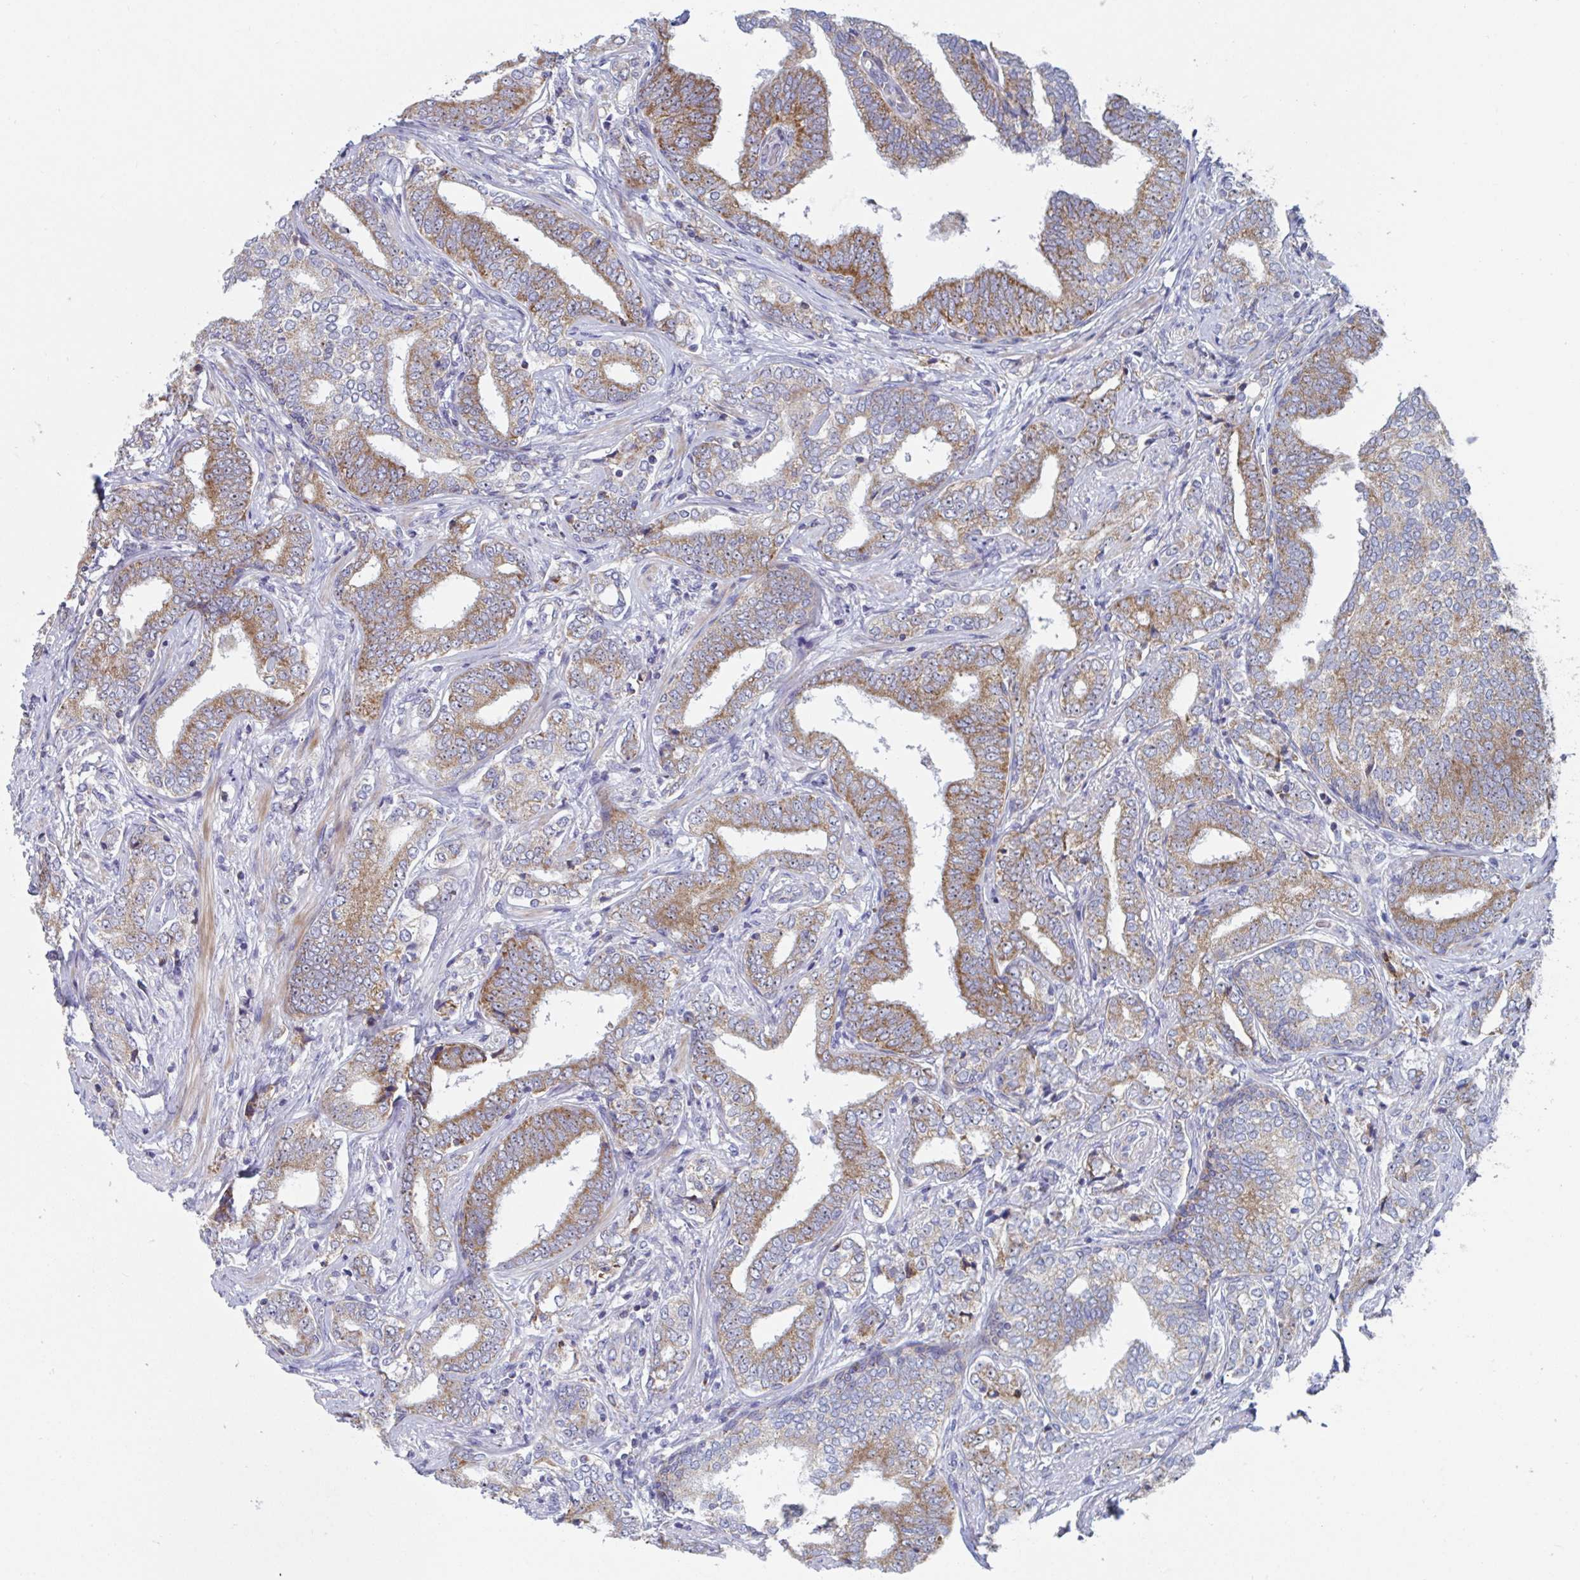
{"staining": {"intensity": "moderate", "quantity": "25%-75%", "location": "cytoplasmic/membranous"}, "tissue": "prostate cancer", "cell_type": "Tumor cells", "image_type": "cancer", "snomed": [{"axis": "morphology", "description": "Adenocarcinoma, High grade"}, {"axis": "topography", "description": "Prostate"}], "caption": "Prostate cancer (adenocarcinoma (high-grade)) stained with a brown dye displays moderate cytoplasmic/membranous positive expression in about 25%-75% of tumor cells.", "gene": "MRPL53", "patient": {"sex": "male", "age": 72}}